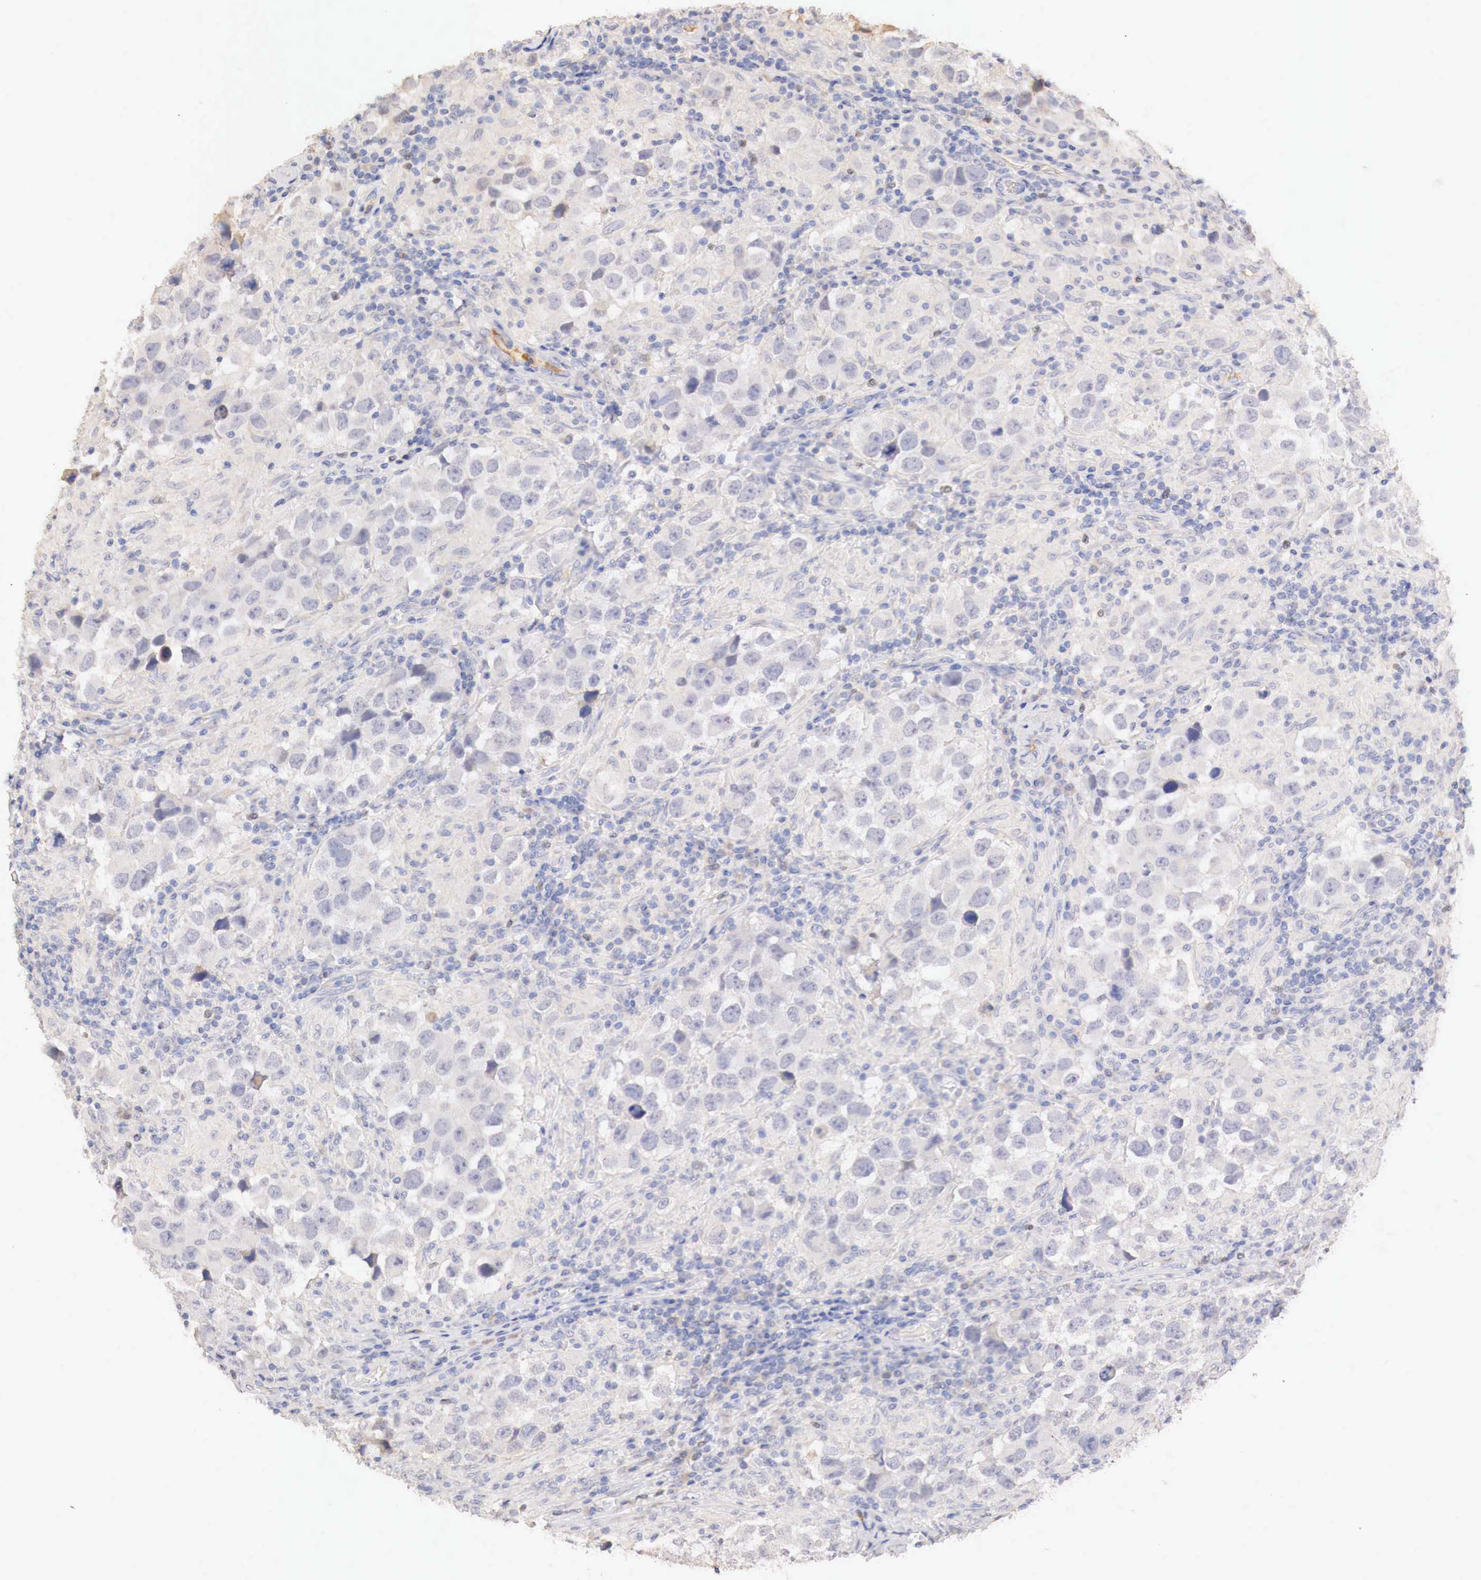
{"staining": {"intensity": "negative", "quantity": "none", "location": "none"}, "tissue": "testis cancer", "cell_type": "Tumor cells", "image_type": "cancer", "snomed": [{"axis": "morphology", "description": "Carcinoma, Embryonal, NOS"}, {"axis": "topography", "description": "Testis"}], "caption": "Tumor cells are negative for brown protein staining in testis cancer.", "gene": "GATA1", "patient": {"sex": "male", "age": 21}}